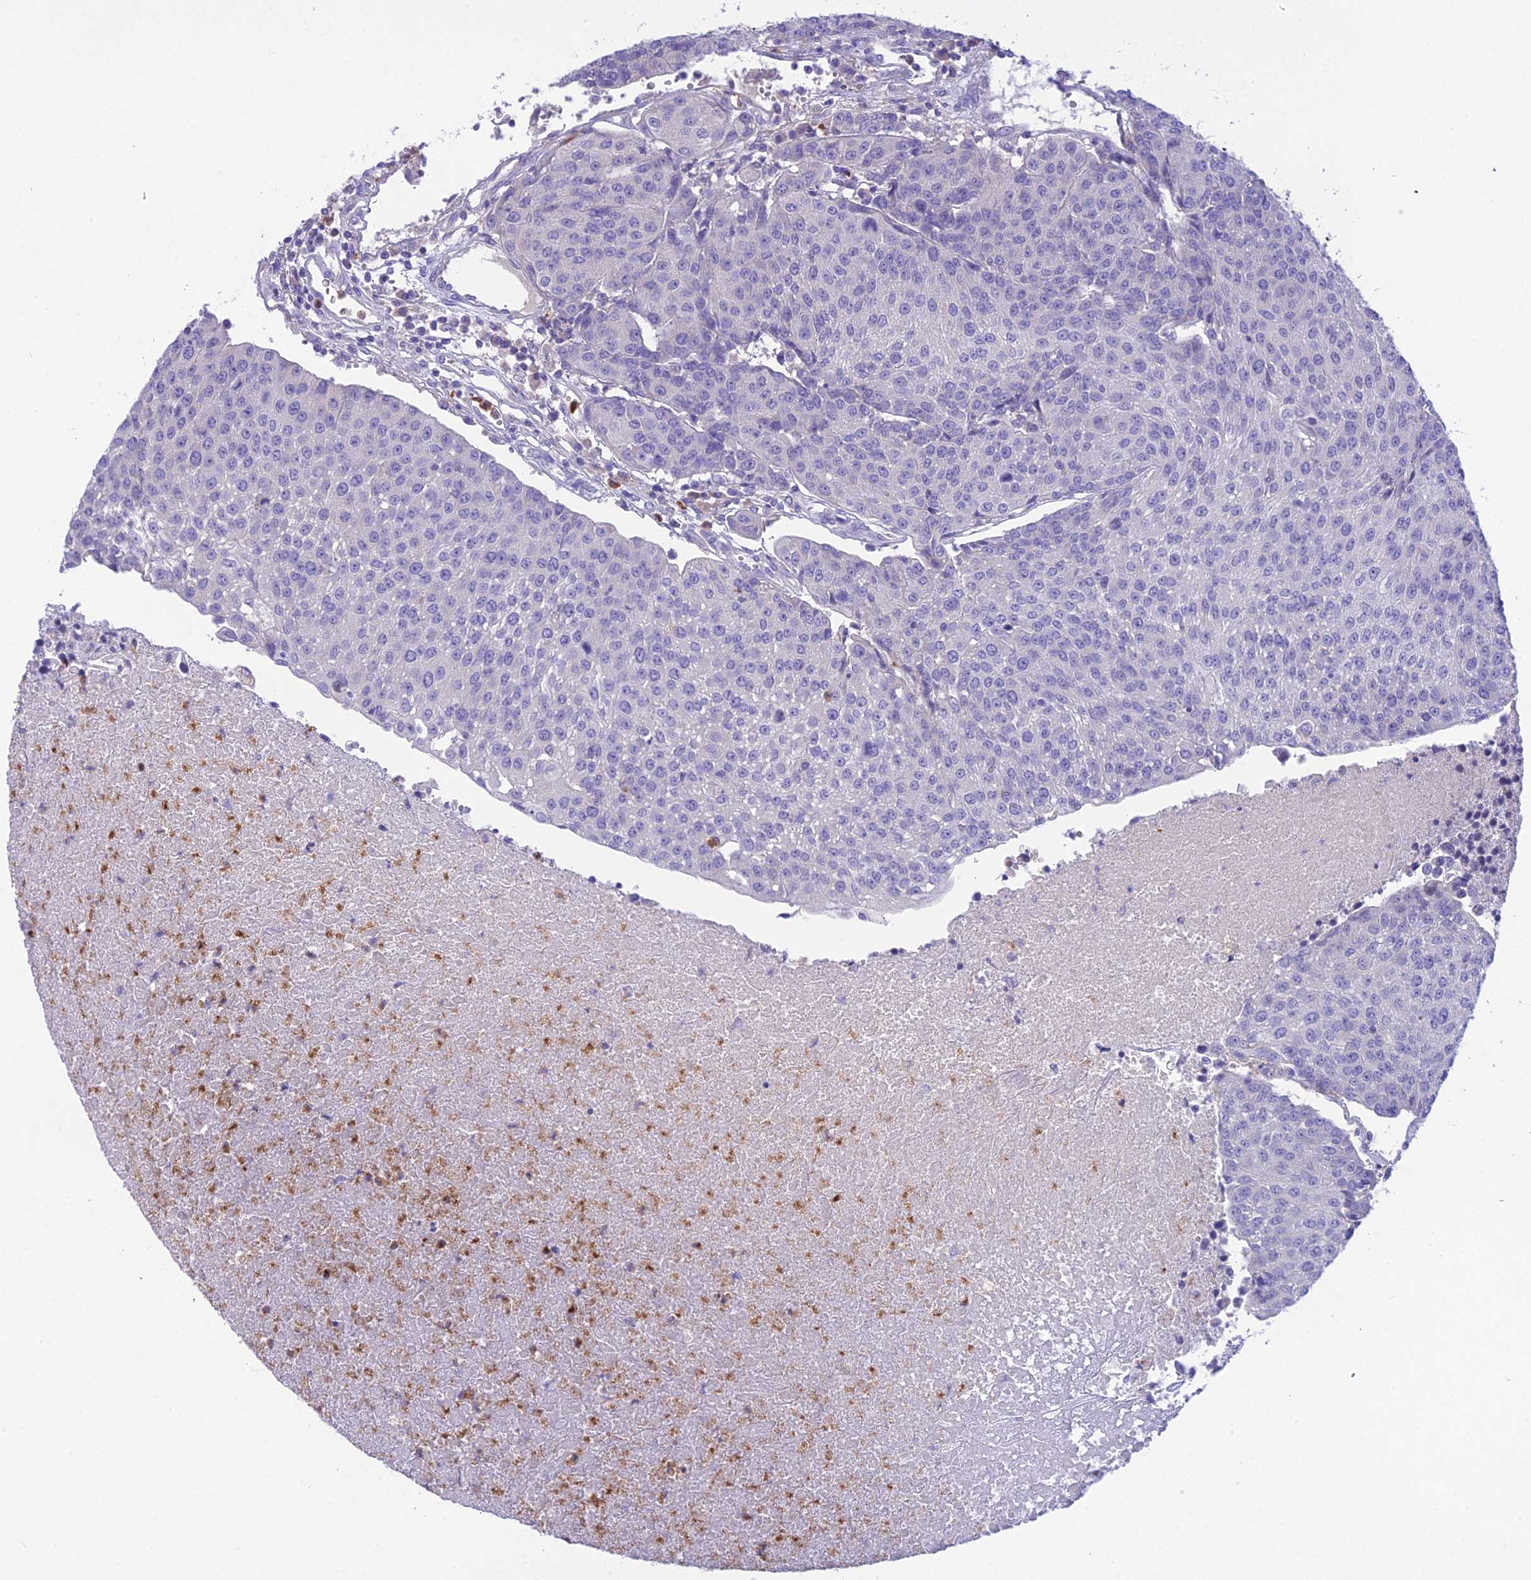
{"staining": {"intensity": "negative", "quantity": "none", "location": "none"}, "tissue": "urothelial cancer", "cell_type": "Tumor cells", "image_type": "cancer", "snomed": [{"axis": "morphology", "description": "Urothelial carcinoma, High grade"}, {"axis": "topography", "description": "Urinary bladder"}], "caption": "Urothelial cancer was stained to show a protein in brown. There is no significant expression in tumor cells. (DAB (3,3'-diaminobenzidine) immunohistochemistry (IHC) with hematoxylin counter stain).", "gene": "KIAA0408", "patient": {"sex": "female", "age": 85}}